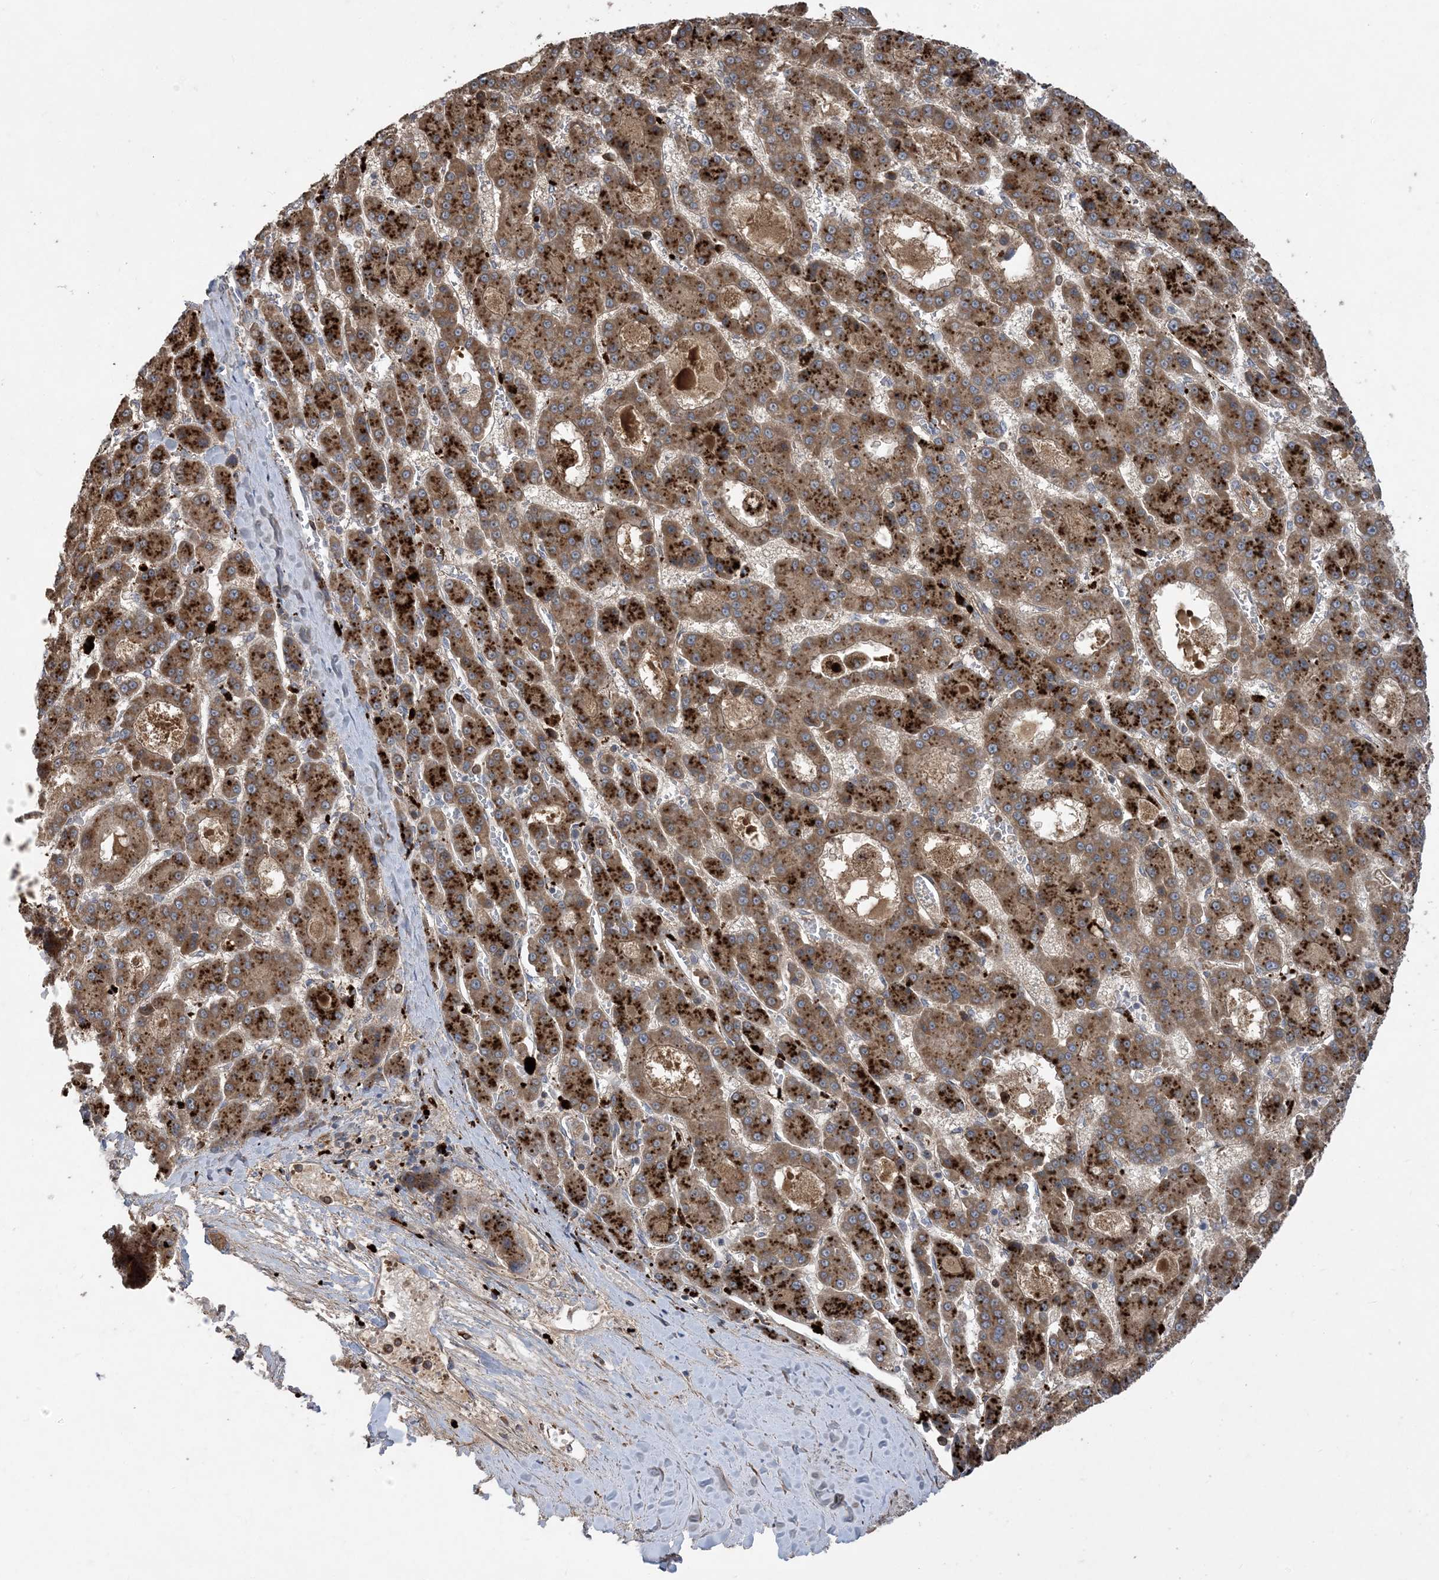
{"staining": {"intensity": "strong", "quantity": ">75%", "location": "cytoplasmic/membranous"}, "tissue": "liver cancer", "cell_type": "Tumor cells", "image_type": "cancer", "snomed": [{"axis": "morphology", "description": "Carcinoma, Hepatocellular, NOS"}, {"axis": "topography", "description": "Liver"}], "caption": "Liver cancer (hepatocellular carcinoma) stained for a protein exhibits strong cytoplasmic/membranous positivity in tumor cells.", "gene": "MASP2", "patient": {"sex": "male", "age": 70}}